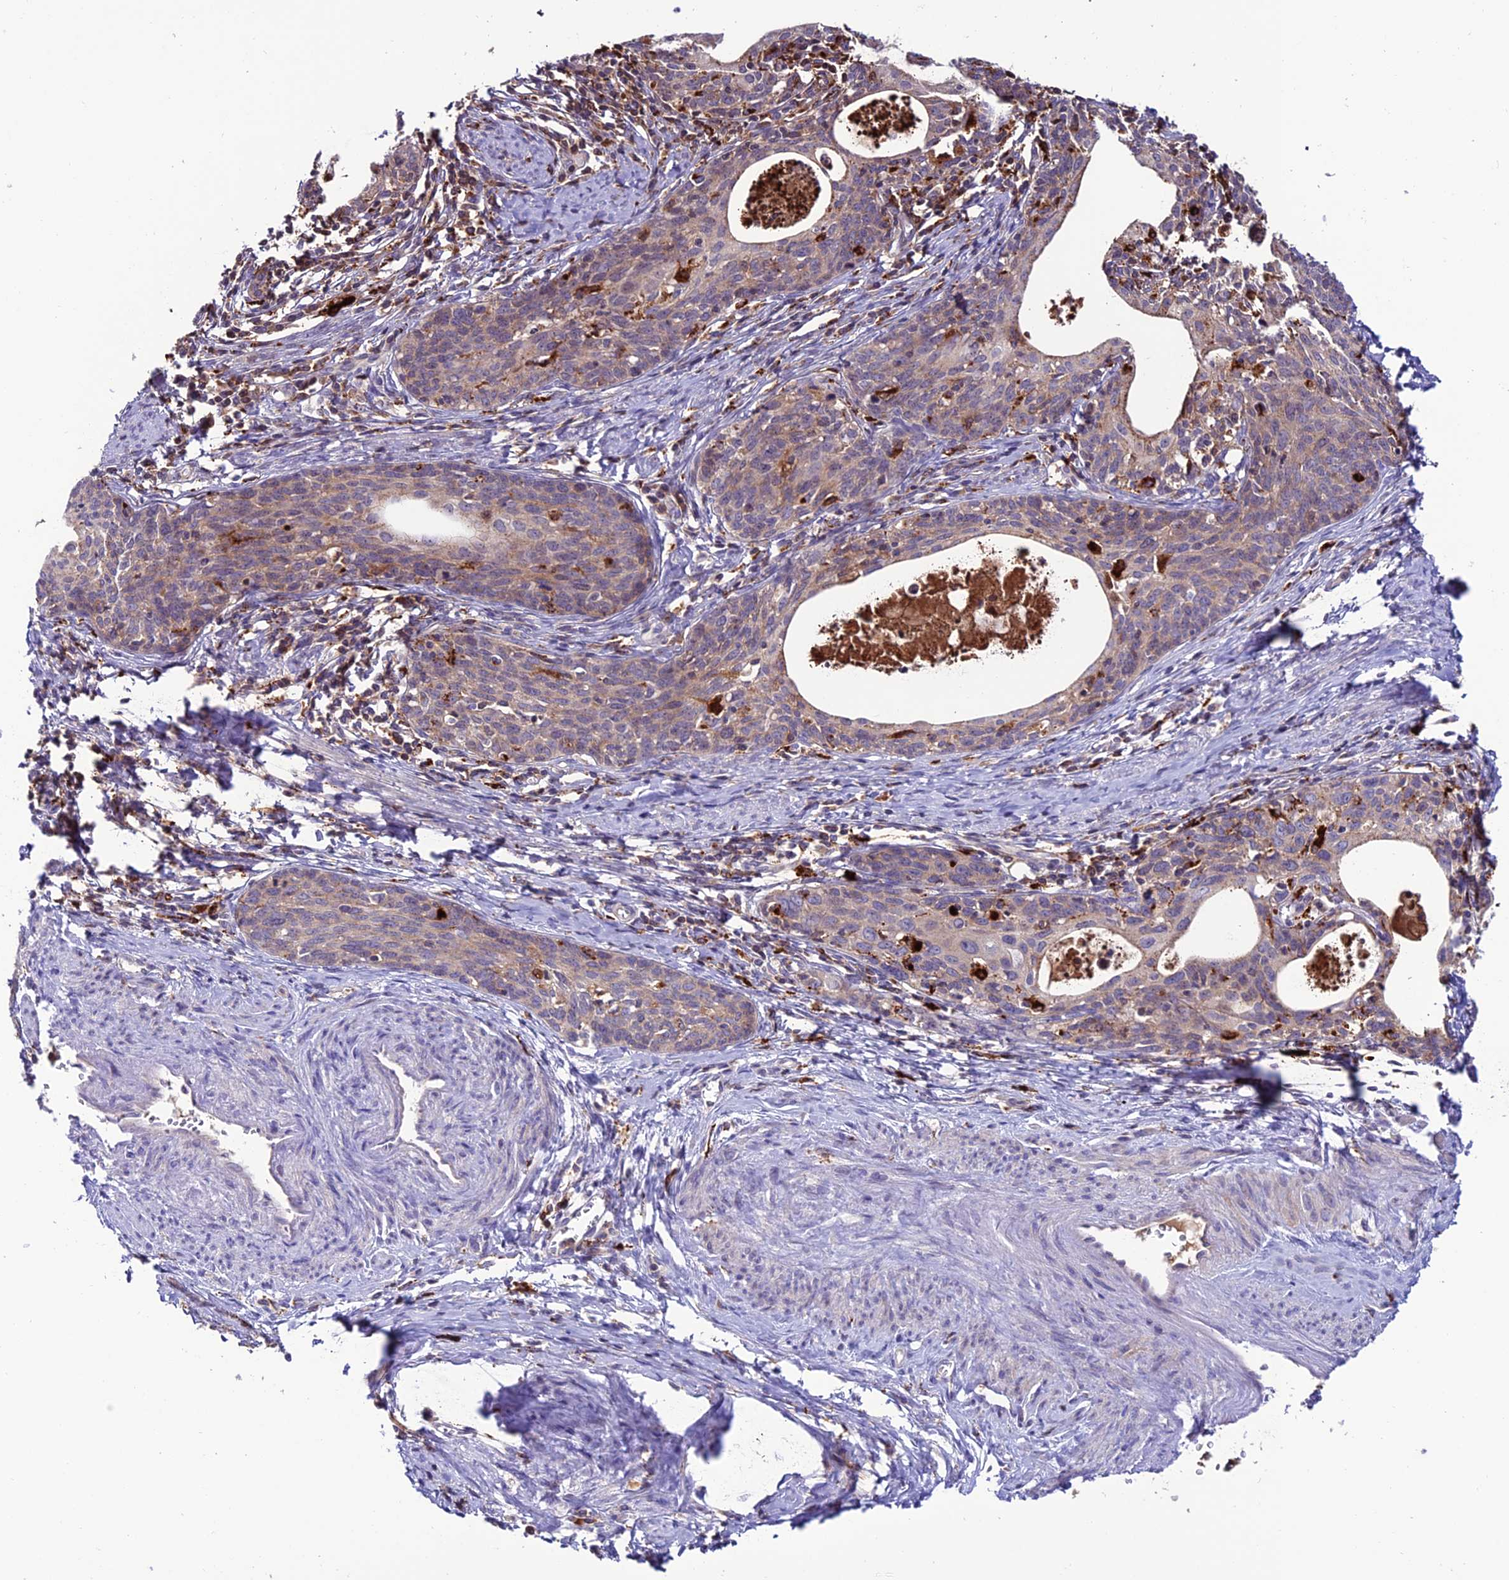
{"staining": {"intensity": "weak", "quantity": "<25%", "location": "cytoplasmic/membranous"}, "tissue": "cervical cancer", "cell_type": "Tumor cells", "image_type": "cancer", "snomed": [{"axis": "morphology", "description": "Squamous cell carcinoma, NOS"}, {"axis": "topography", "description": "Cervix"}], "caption": "Immunohistochemical staining of cervical cancer (squamous cell carcinoma) shows no significant expression in tumor cells.", "gene": "ARHGEF18", "patient": {"sex": "female", "age": 52}}